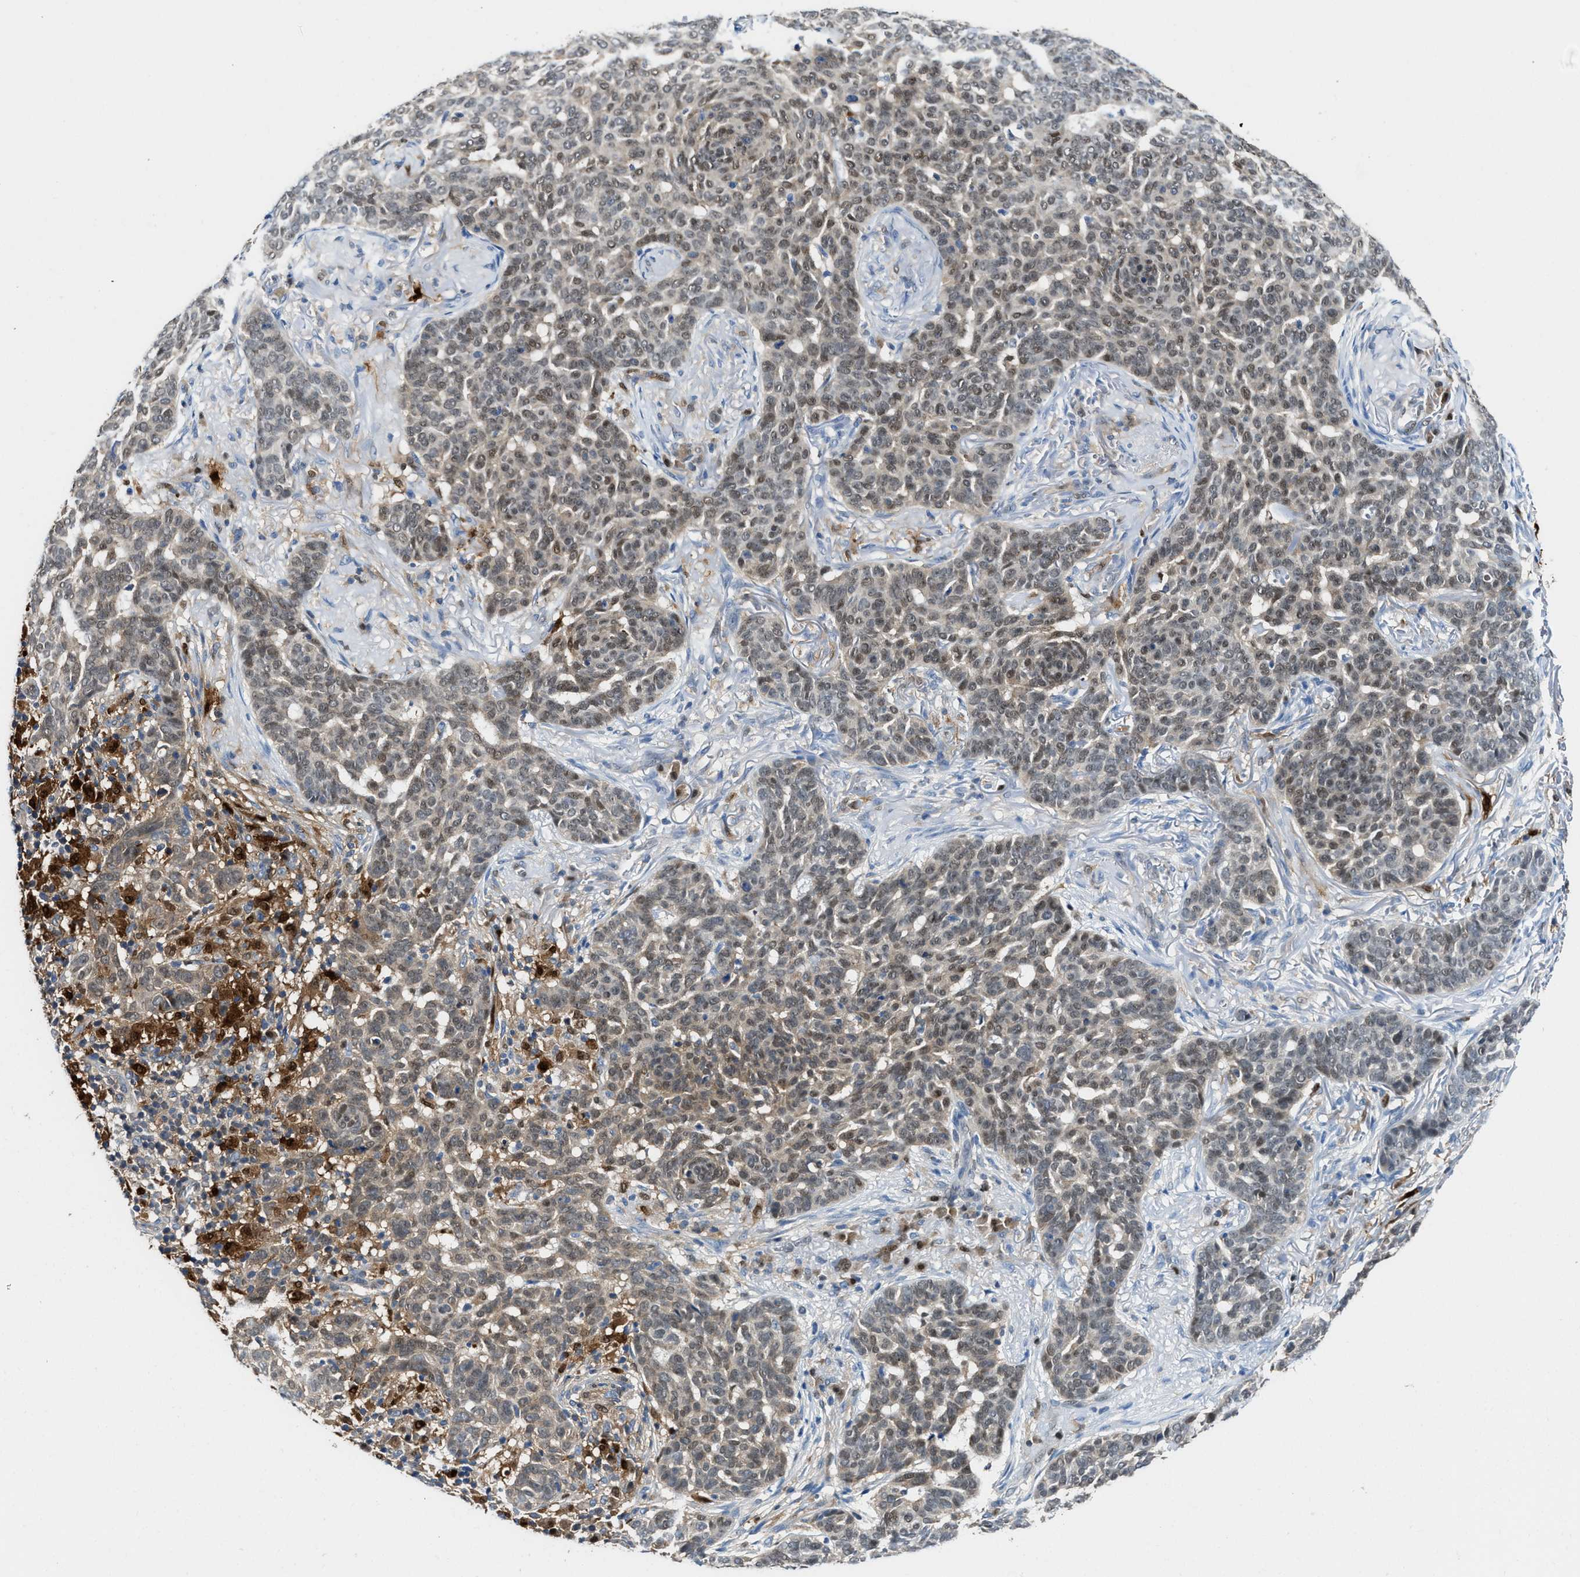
{"staining": {"intensity": "weak", "quantity": ">75%", "location": "nuclear"}, "tissue": "skin cancer", "cell_type": "Tumor cells", "image_type": "cancer", "snomed": [{"axis": "morphology", "description": "Basal cell carcinoma"}, {"axis": "topography", "description": "Skin"}], "caption": "Basal cell carcinoma (skin) stained with IHC reveals weak nuclear positivity in about >75% of tumor cells. (brown staining indicates protein expression, while blue staining denotes nuclei).", "gene": "LTA4H", "patient": {"sex": "male", "age": 85}}